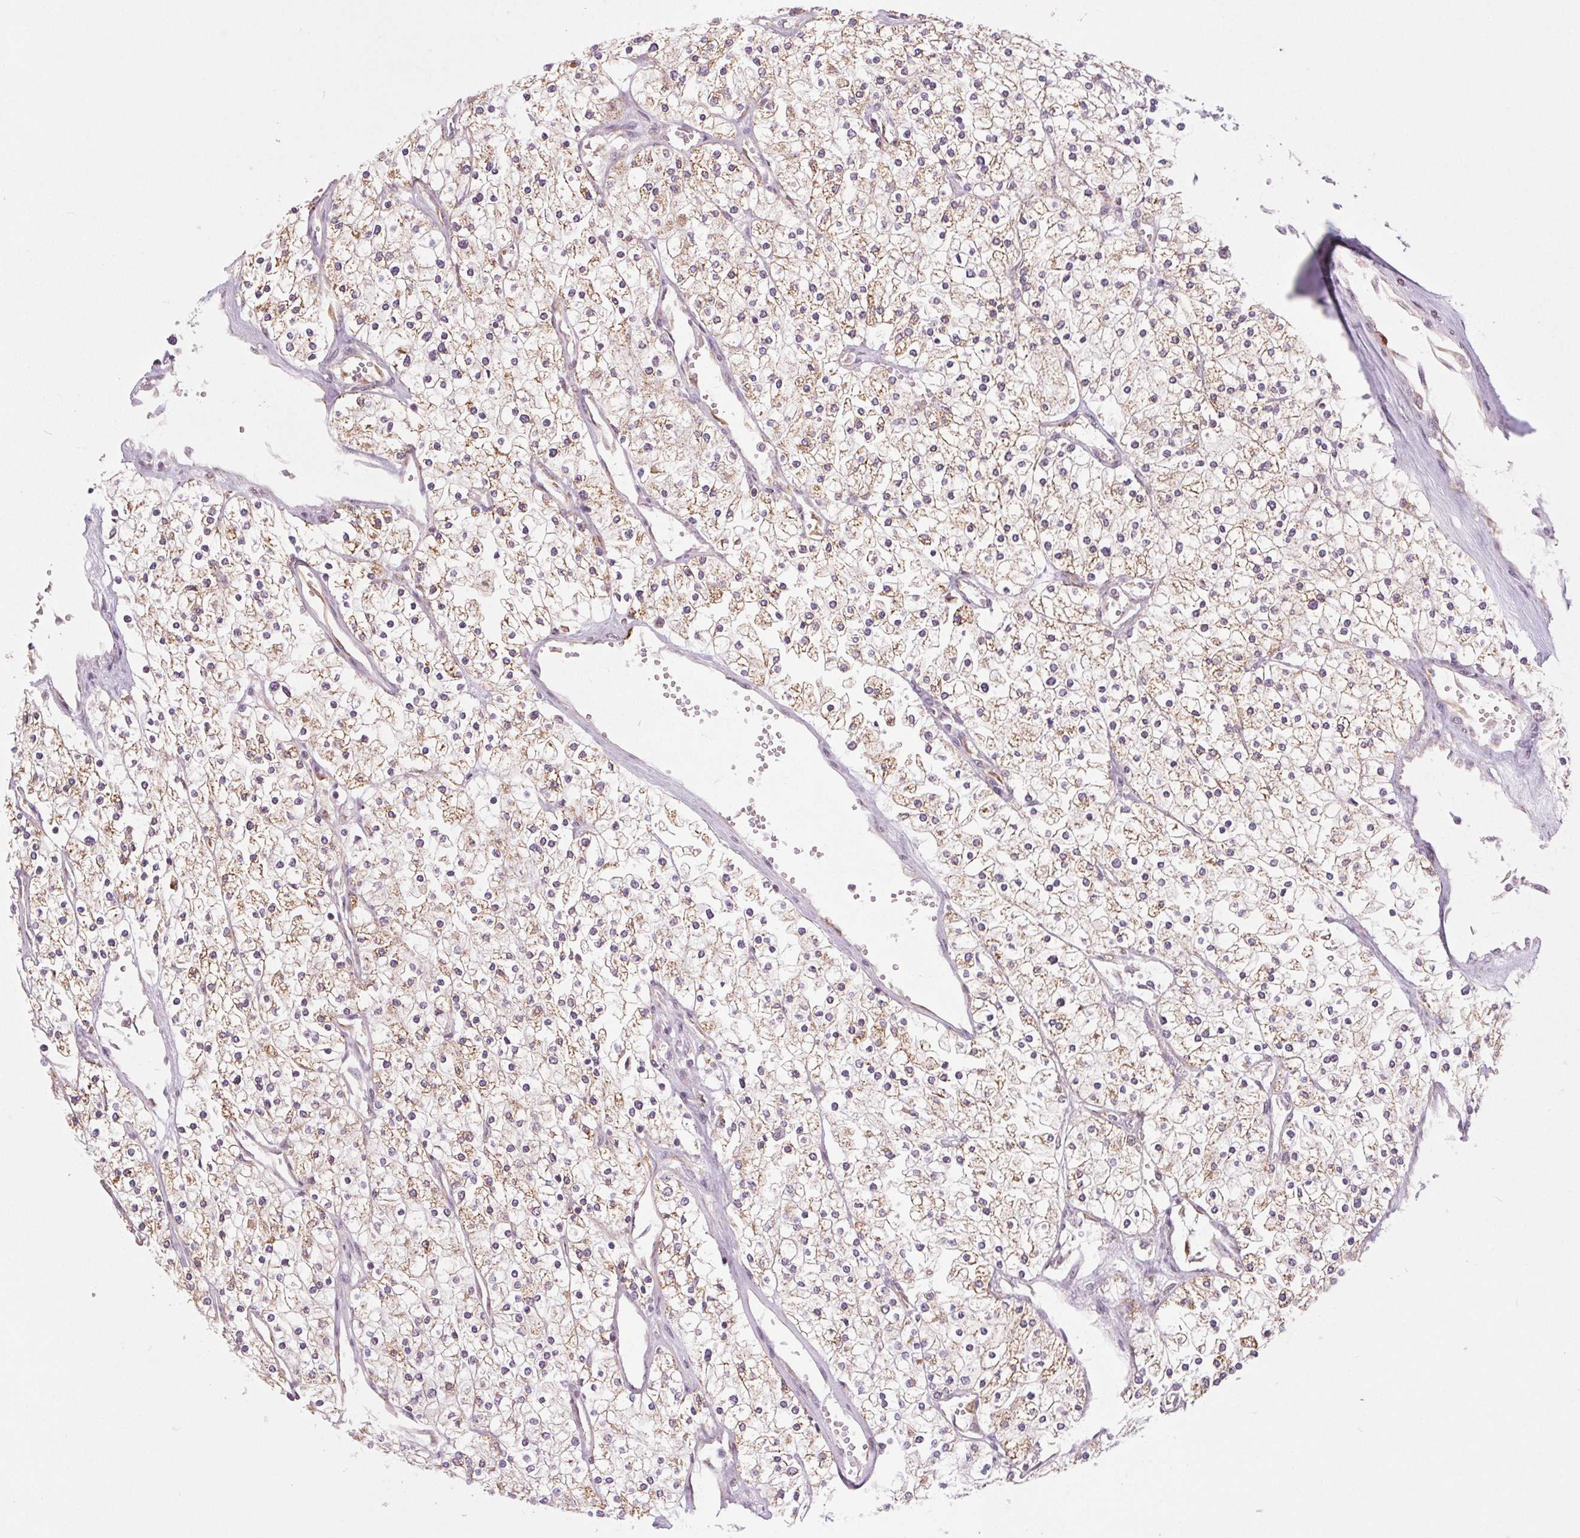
{"staining": {"intensity": "weak", "quantity": ">75%", "location": "cytoplasmic/membranous"}, "tissue": "renal cancer", "cell_type": "Tumor cells", "image_type": "cancer", "snomed": [{"axis": "morphology", "description": "Adenocarcinoma, NOS"}, {"axis": "topography", "description": "Kidney"}], "caption": "Brown immunohistochemical staining in renal cancer (adenocarcinoma) exhibits weak cytoplasmic/membranous expression in approximately >75% of tumor cells. (Brightfield microscopy of DAB IHC at high magnification).", "gene": "MAP3K5", "patient": {"sex": "male", "age": 80}}